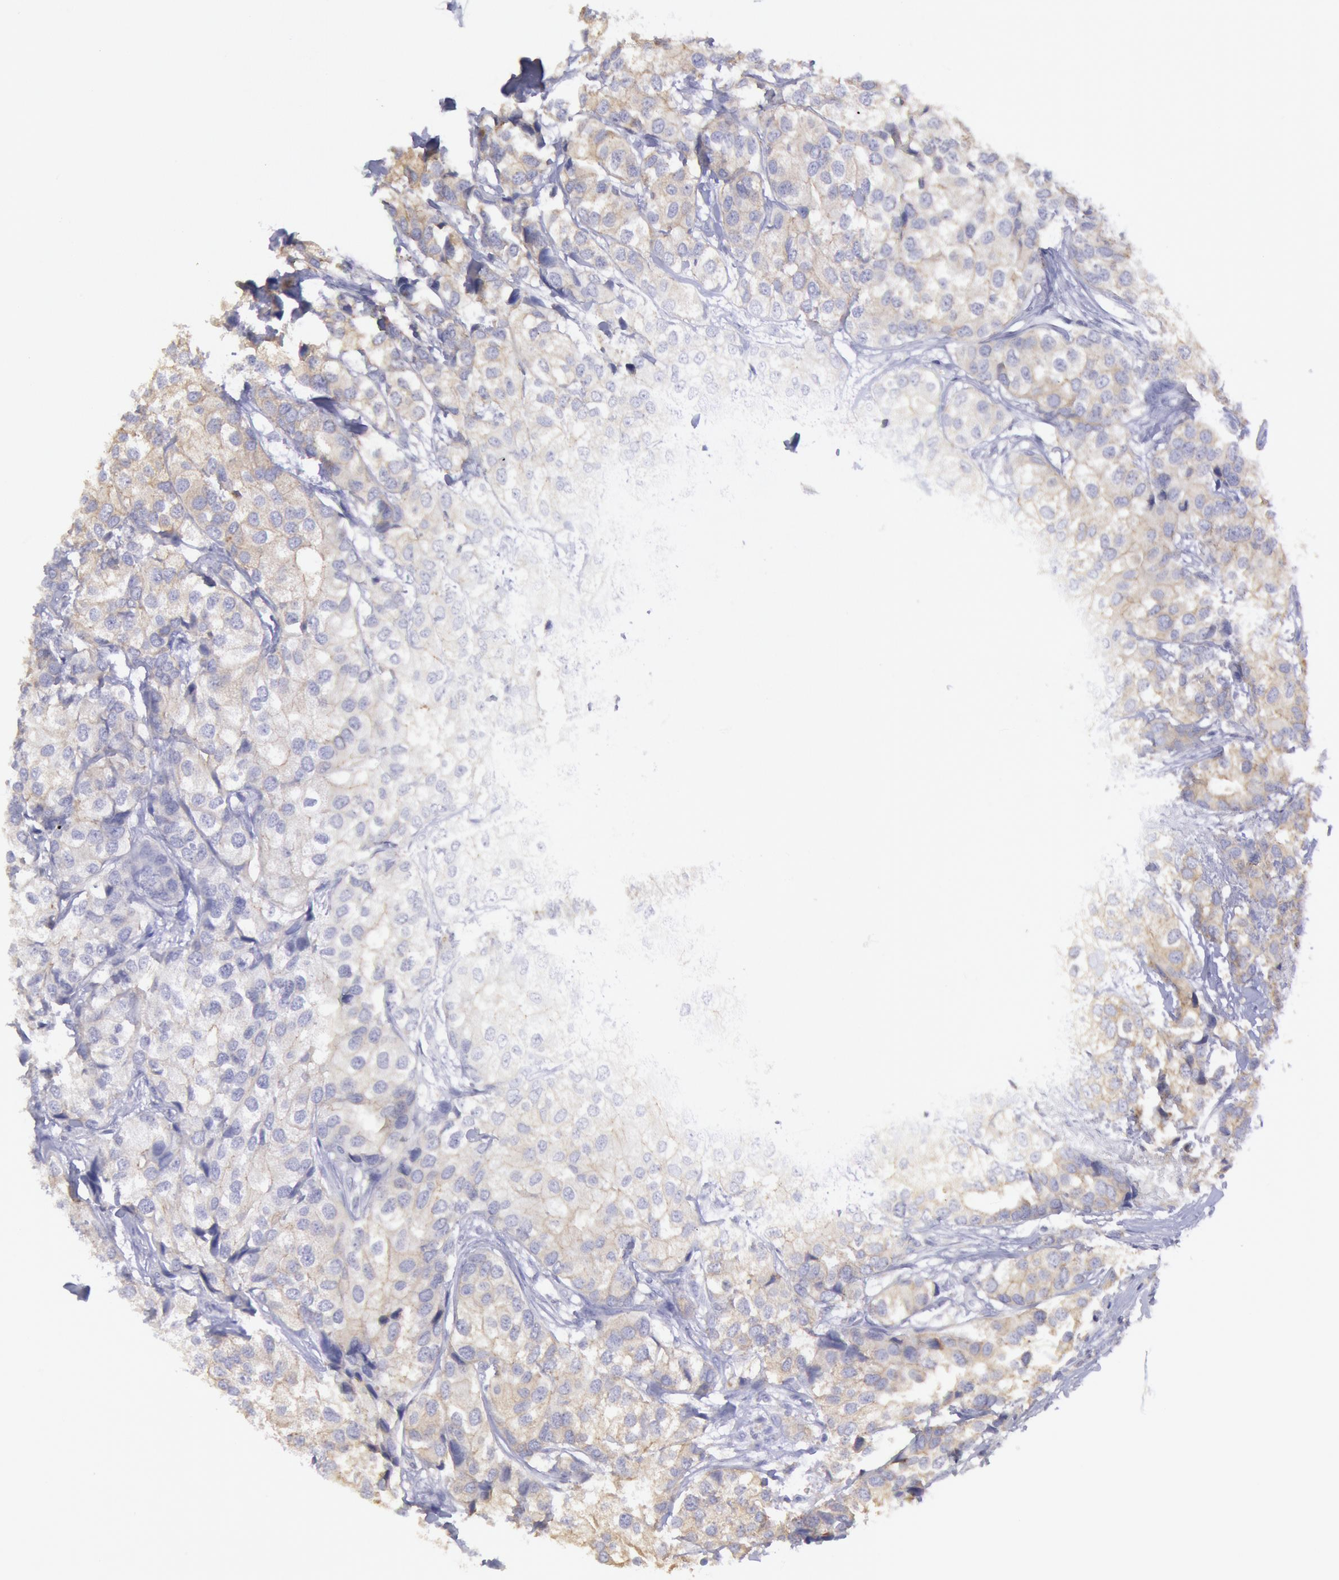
{"staining": {"intensity": "negative", "quantity": "none", "location": "none"}, "tissue": "breast cancer", "cell_type": "Tumor cells", "image_type": "cancer", "snomed": [{"axis": "morphology", "description": "Duct carcinoma"}, {"axis": "topography", "description": "Breast"}], "caption": "Tumor cells show no significant protein positivity in breast cancer.", "gene": "MYH7", "patient": {"sex": "female", "age": 68}}